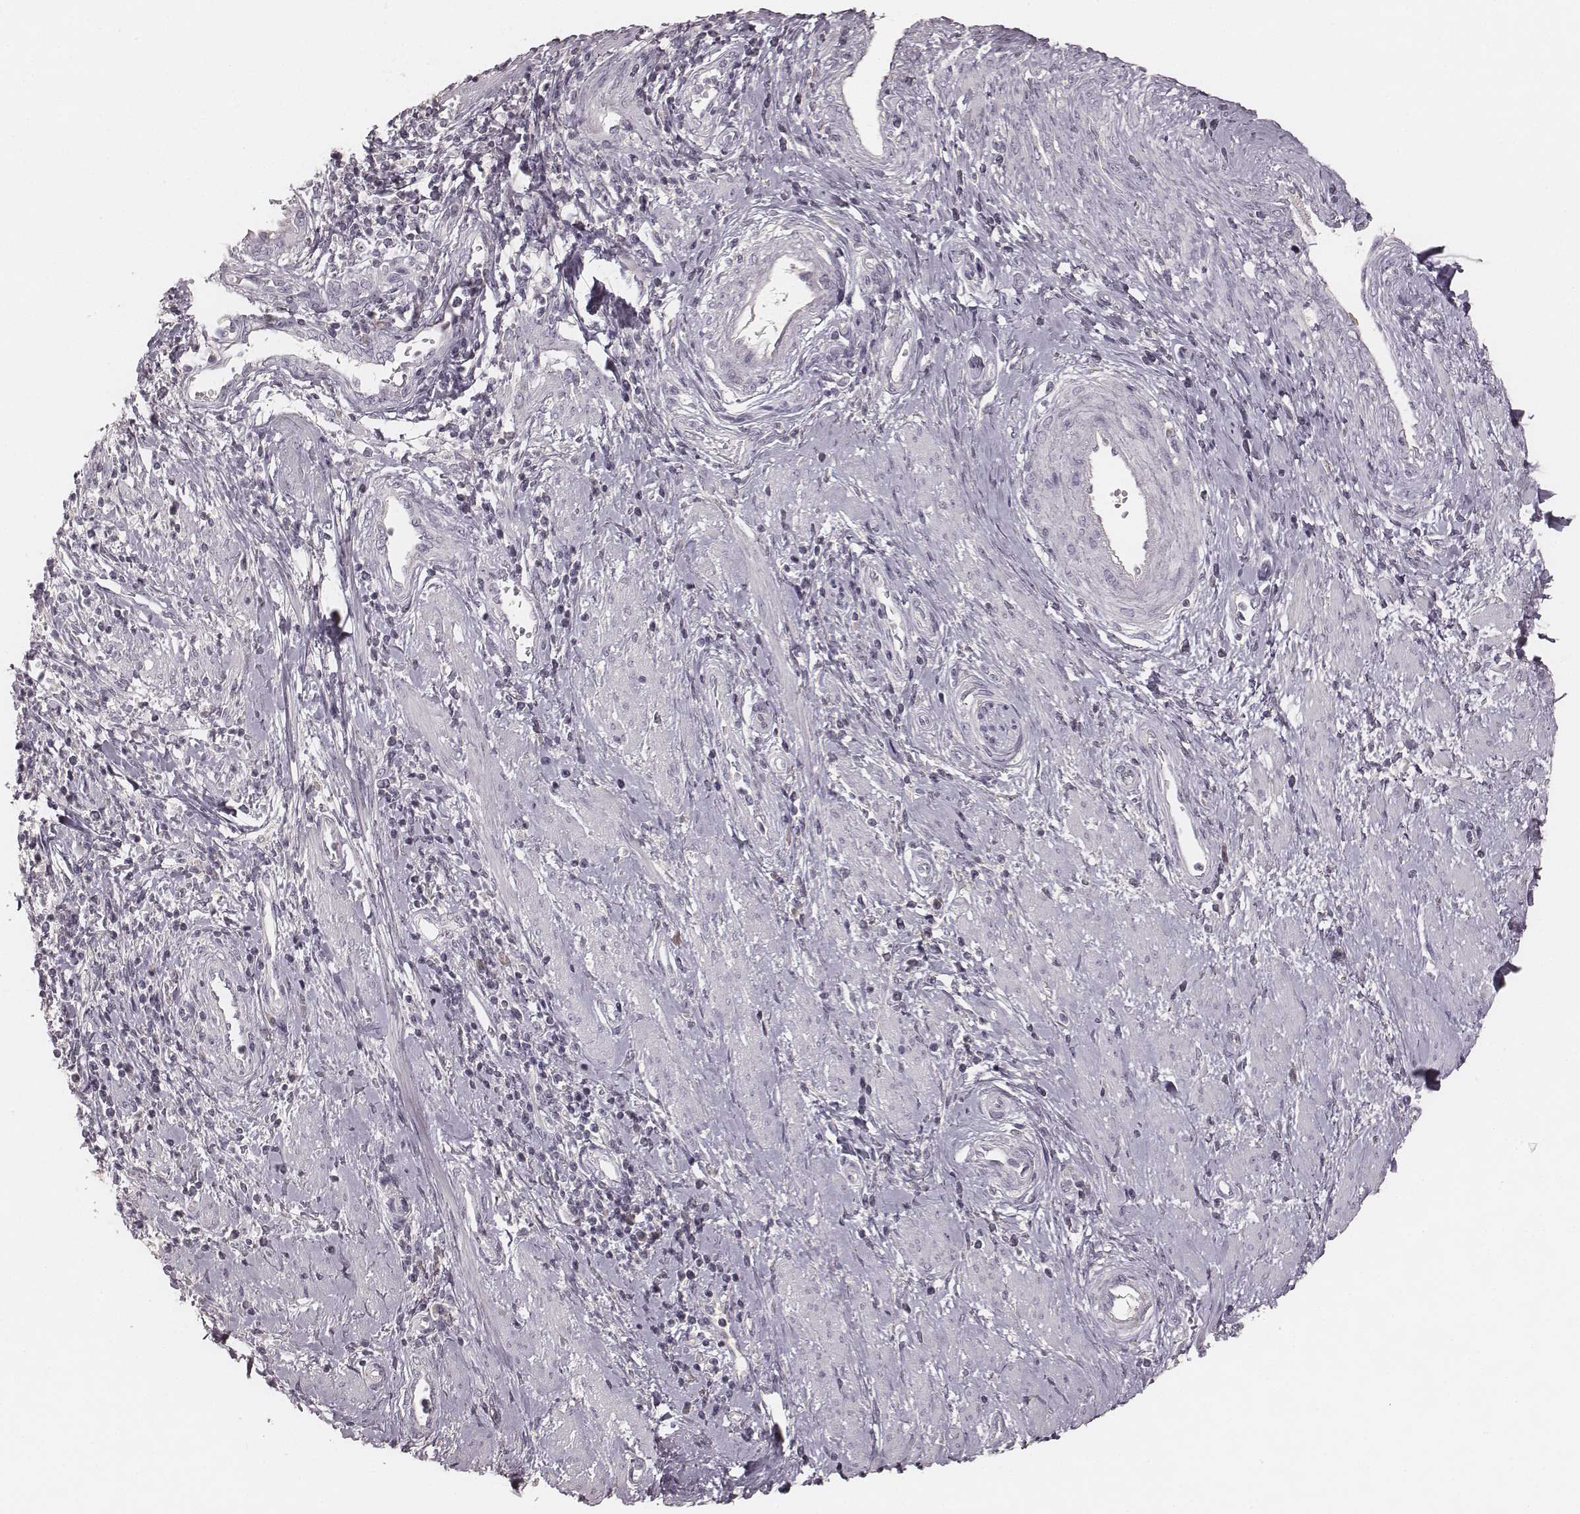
{"staining": {"intensity": "negative", "quantity": "none", "location": "none"}, "tissue": "cervical cancer", "cell_type": "Tumor cells", "image_type": "cancer", "snomed": [{"axis": "morphology", "description": "Squamous cell carcinoma, NOS"}, {"axis": "topography", "description": "Cervix"}], "caption": "Photomicrograph shows no protein staining in tumor cells of cervical cancer (squamous cell carcinoma) tissue. Brightfield microscopy of immunohistochemistry stained with DAB (brown) and hematoxylin (blue), captured at high magnification.", "gene": "SMIM24", "patient": {"sex": "female", "age": 26}}